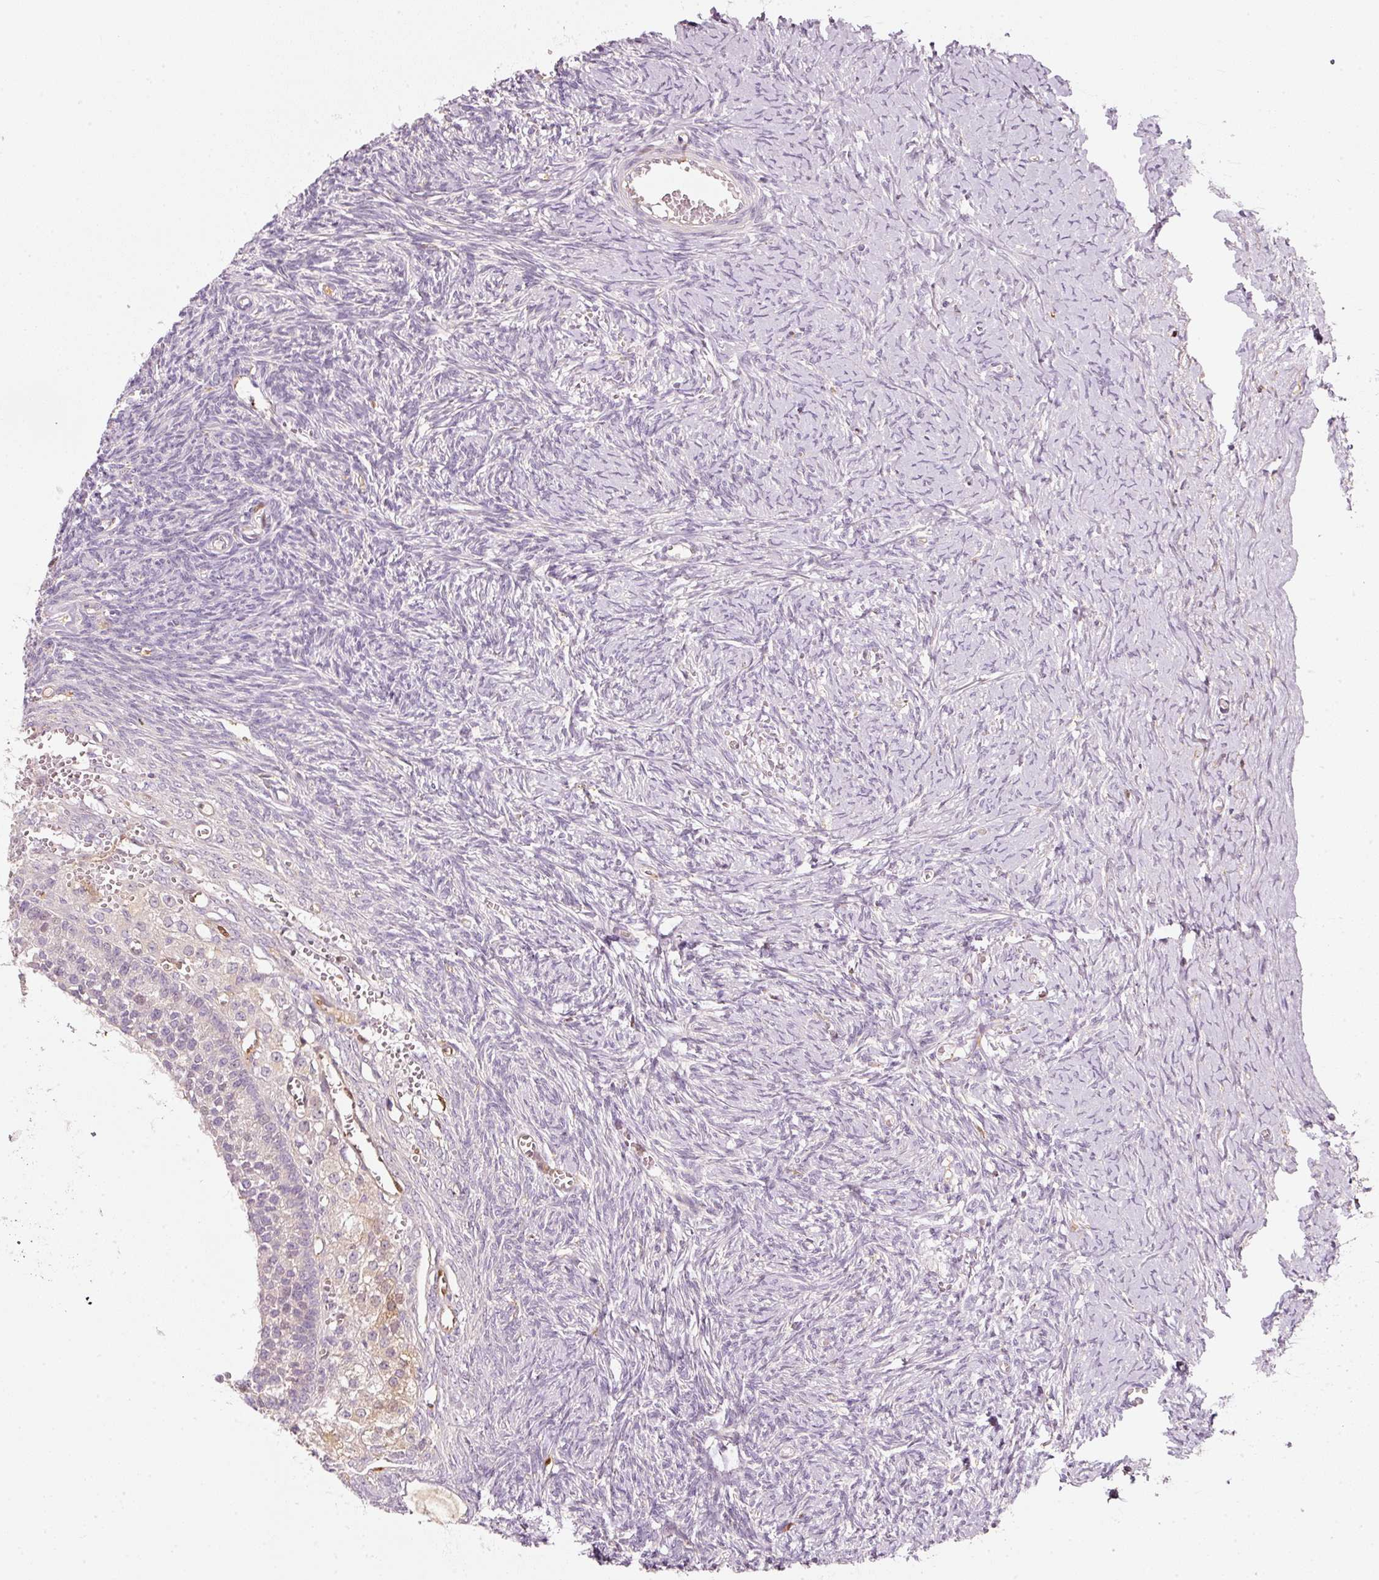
{"staining": {"intensity": "negative", "quantity": "none", "location": "none"}, "tissue": "ovary", "cell_type": "Ovarian stroma cells", "image_type": "normal", "snomed": [{"axis": "morphology", "description": "Normal tissue, NOS"}, {"axis": "topography", "description": "Ovary"}], "caption": "DAB immunohistochemical staining of unremarkable ovary demonstrates no significant staining in ovarian stroma cells. (Stains: DAB immunohistochemistry with hematoxylin counter stain, Microscopy: brightfield microscopy at high magnification).", "gene": "IQGAP2", "patient": {"sex": "female", "age": 39}}